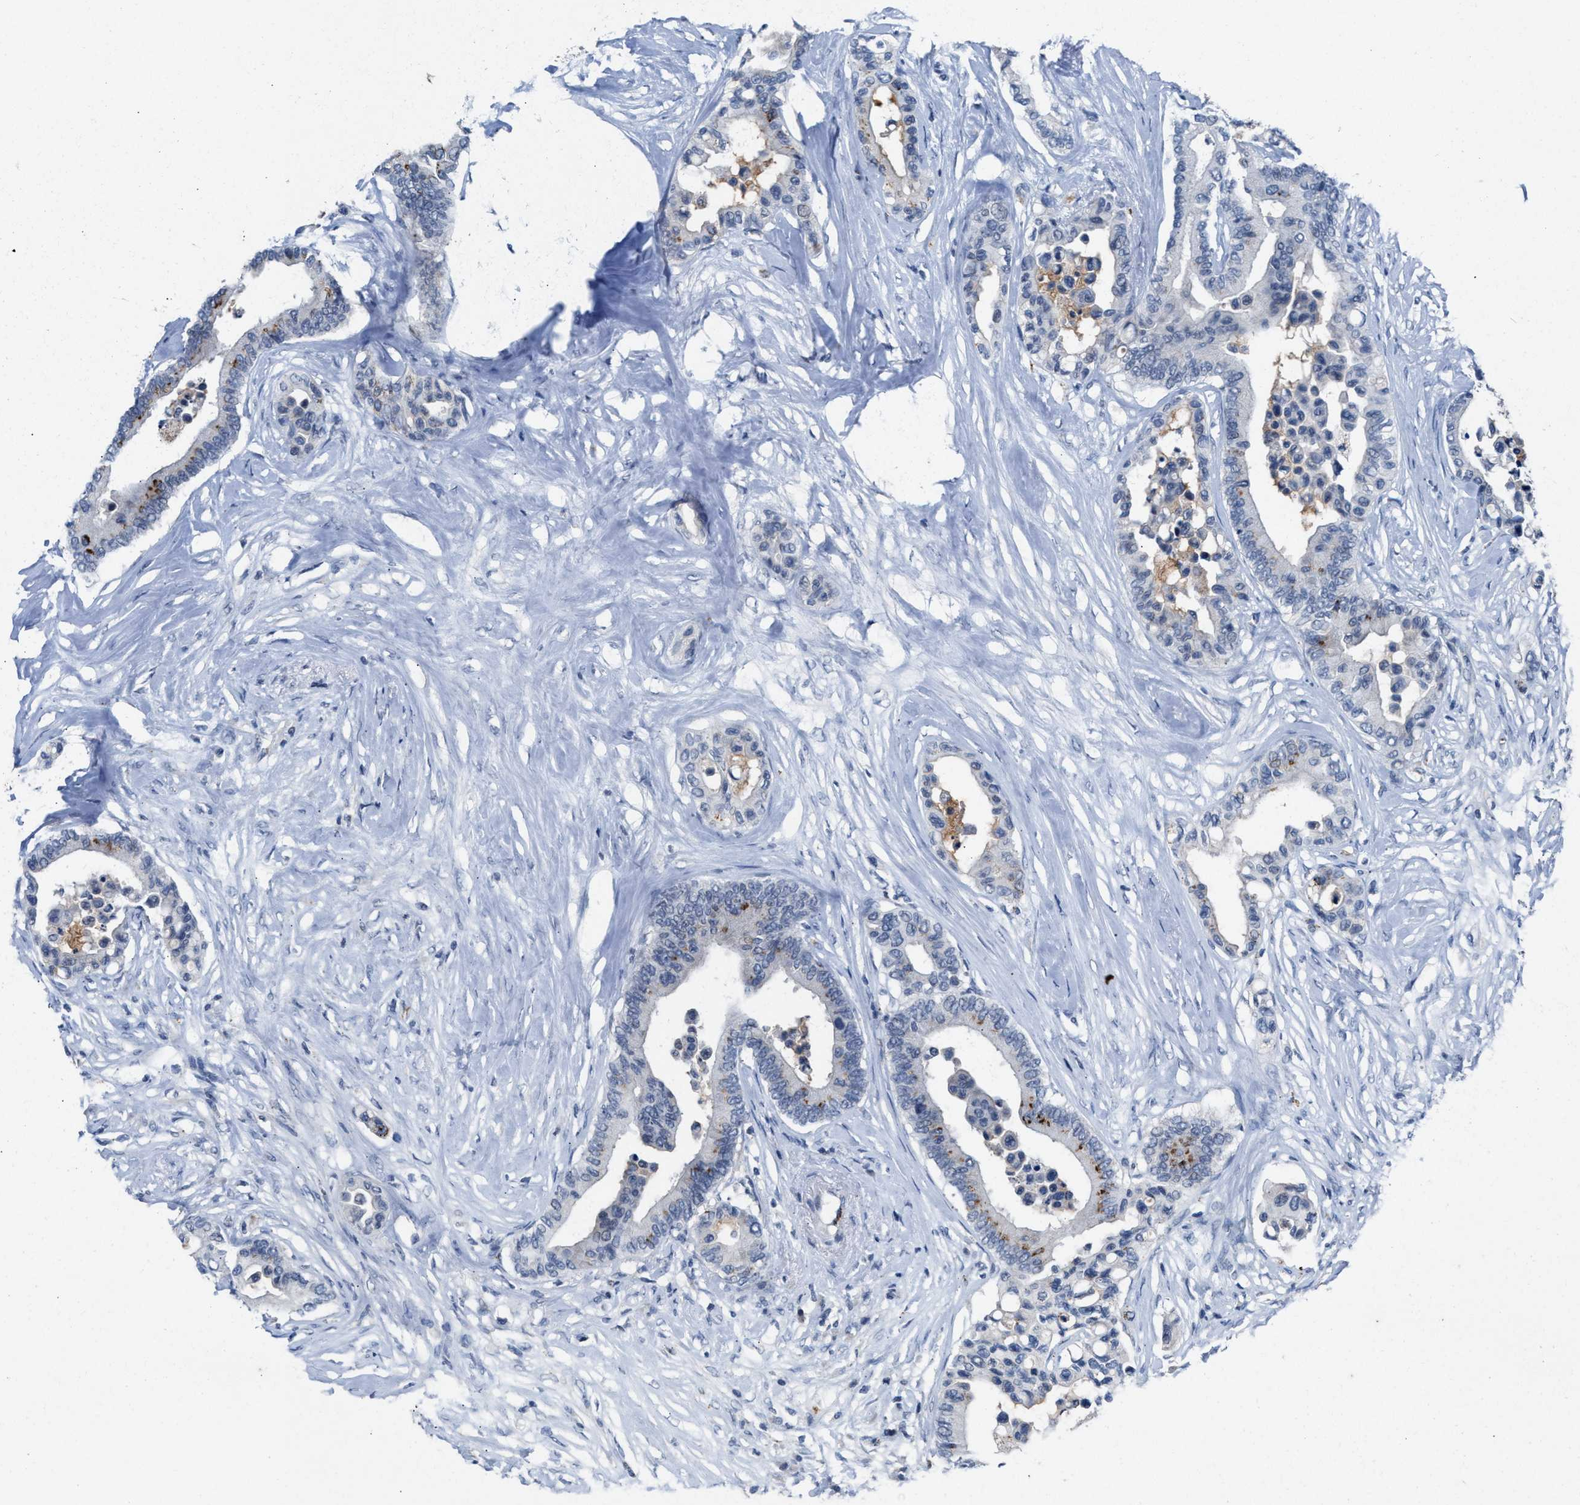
{"staining": {"intensity": "moderate", "quantity": "<25%", "location": "cytoplasmic/membranous"}, "tissue": "colorectal cancer", "cell_type": "Tumor cells", "image_type": "cancer", "snomed": [{"axis": "morphology", "description": "Normal tissue, NOS"}, {"axis": "morphology", "description": "Adenocarcinoma, NOS"}, {"axis": "topography", "description": "Colon"}], "caption": "IHC histopathology image of human colorectal cancer stained for a protein (brown), which shows low levels of moderate cytoplasmic/membranous positivity in about <25% of tumor cells.", "gene": "SLC5A5", "patient": {"sex": "male", "age": 82}}